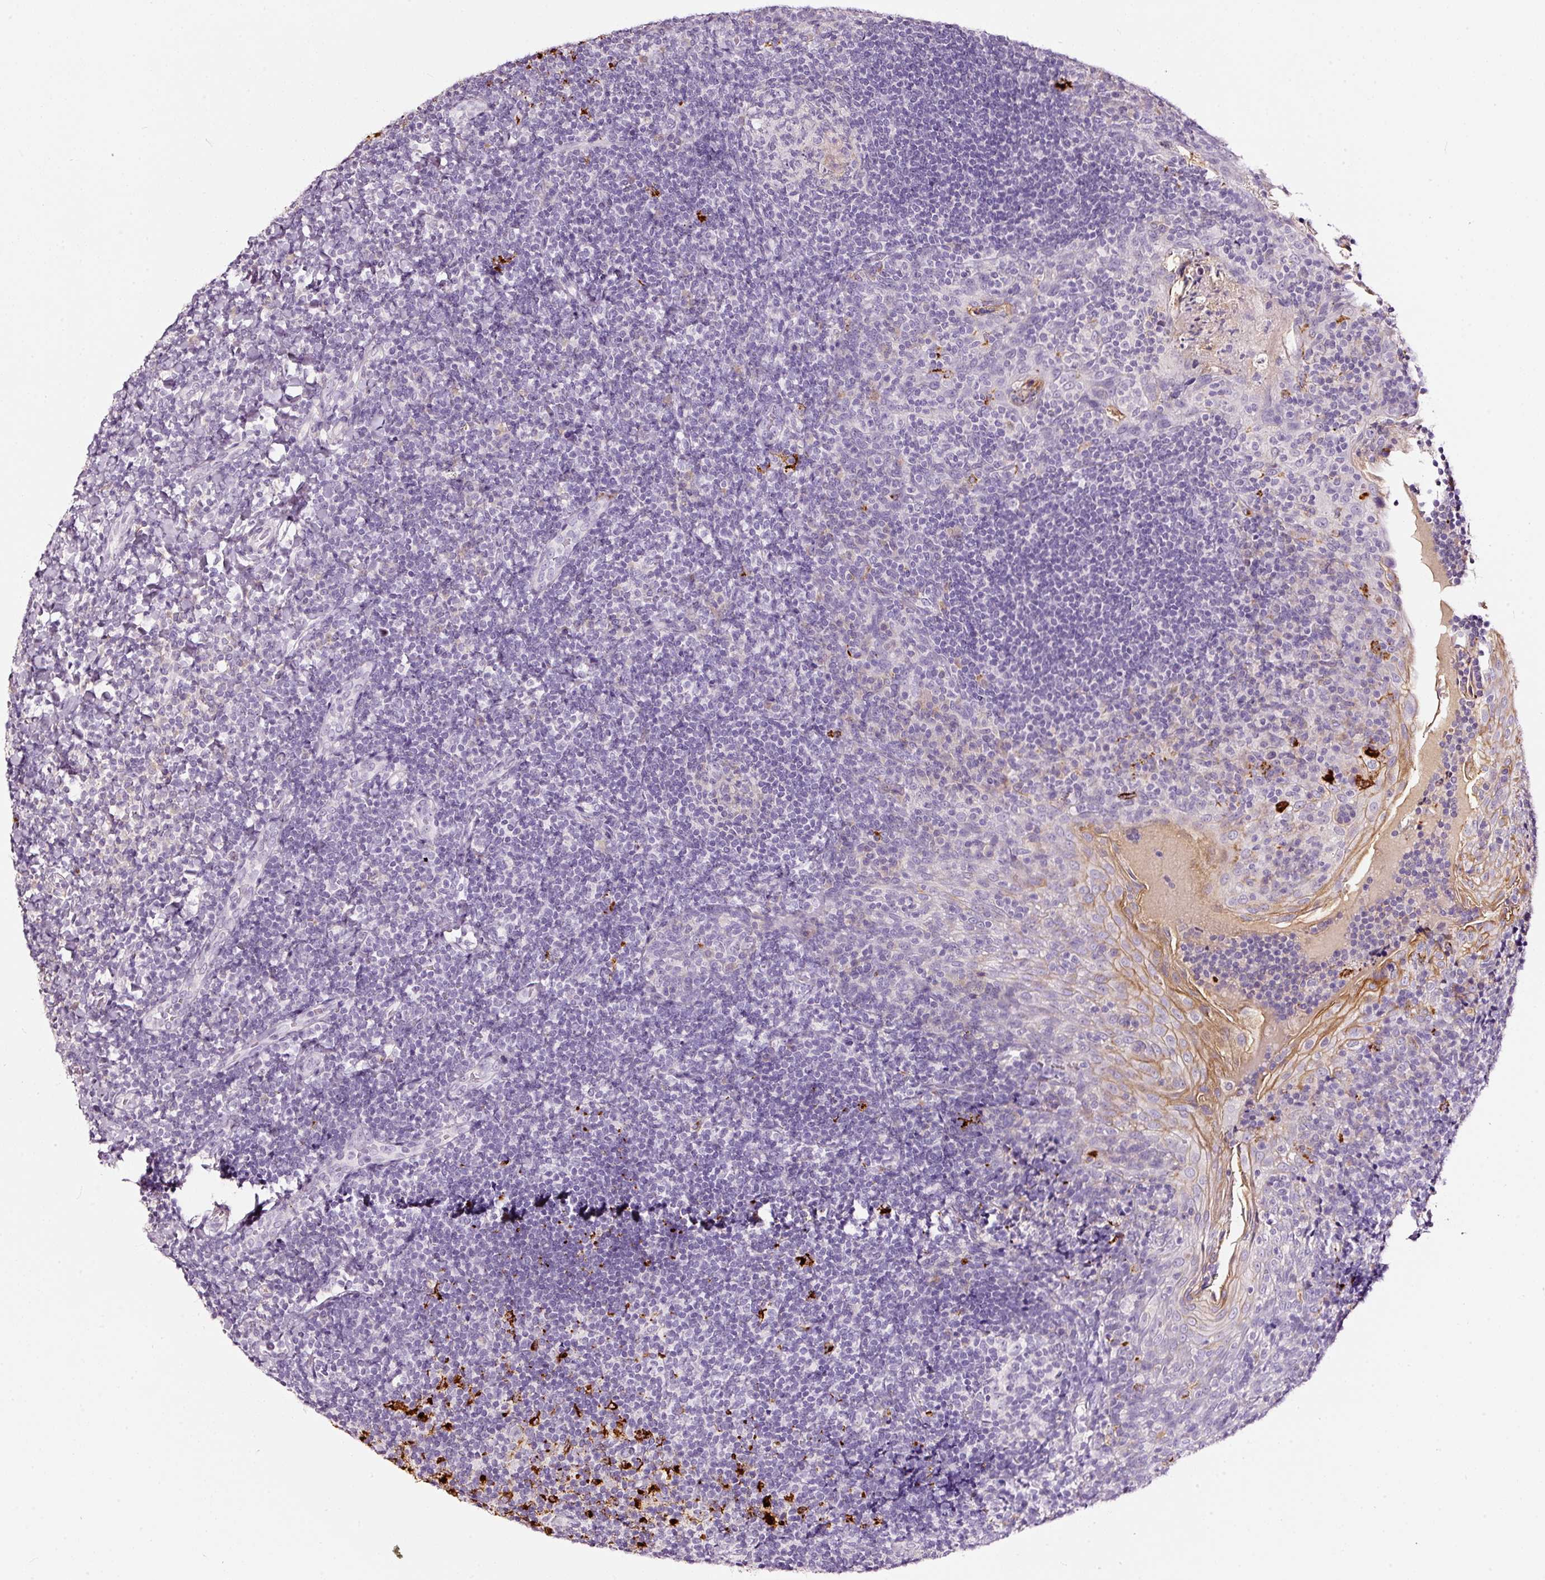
{"staining": {"intensity": "strong", "quantity": "<25%", "location": "cytoplasmic/membranous"}, "tissue": "tonsil", "cell_type": "Non-germinal center cells", "image_type": "normal", "snomed": [{"axis": "morphology", "description": "Normal tissue, NOS"}, {"axis": "topography", "description": "Tonsil"}], "caption": "Protein staining by immunohistochemistry (IHC) demonstrates strong cytoplasmic/membranous positivity in about <25% of non-germinal center cells in normal tonsil. (brown staining indicates protein expression, while blue staining denotes nuclei).", "gene": "LAMP3", "patient": {"sex": "male", "age": 17}}